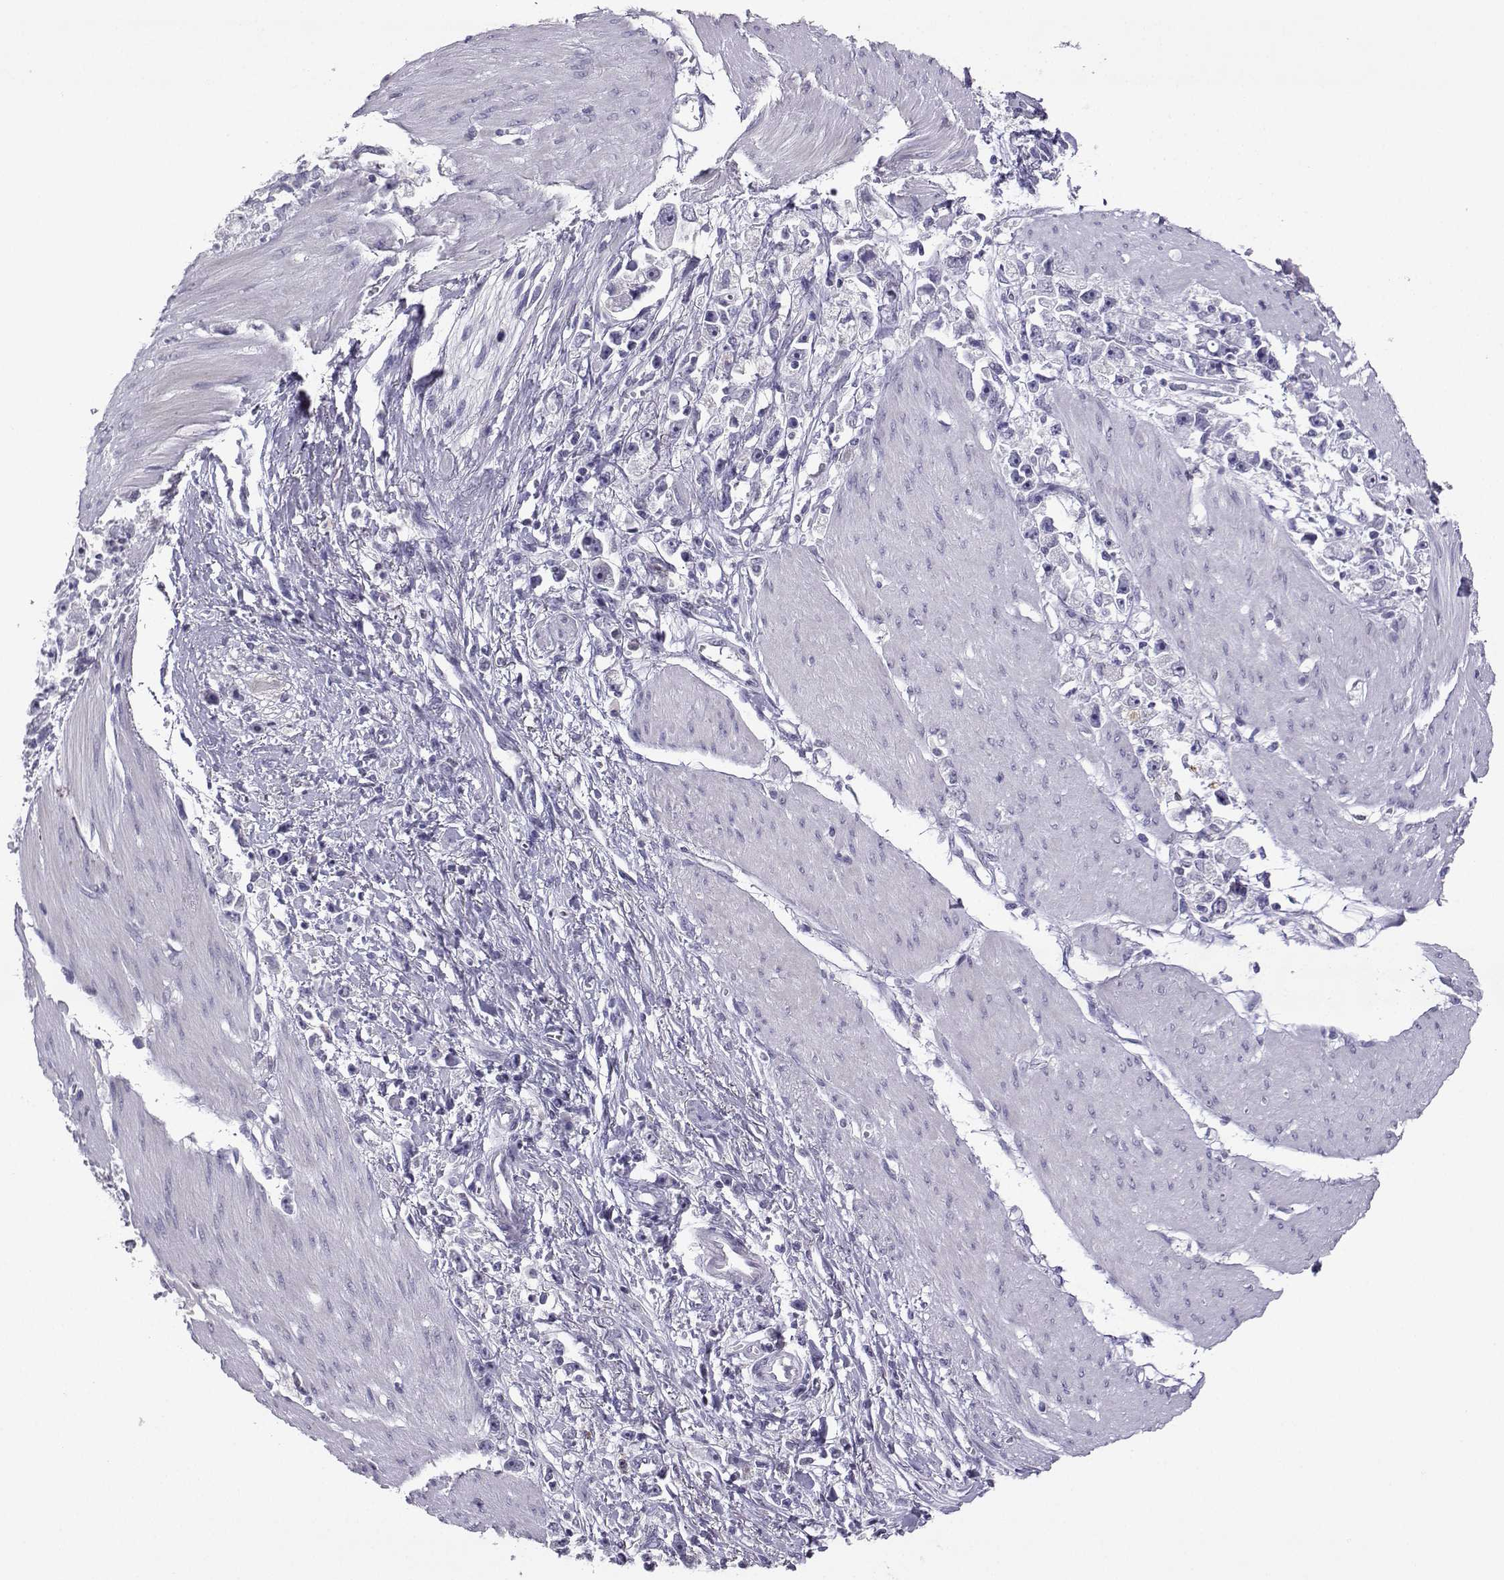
{"staining": {"intensity": "negative", "quantity": "none", "location": "none"}, "tissue": "stomach cancer", "cell_type": "Tumor cells", "image_type": "cancer", "snomed": [{"axis": "morphology", "description": "Adenocarcinoma, NOS"}, {"axis": "topography", "description": "Stomach"}], "caption": "Tumor cells show no significant protein expression in adenocarcinoma (stomach).", "gene": "TBR1", "patient": {"sex": "female", "age": 59}}